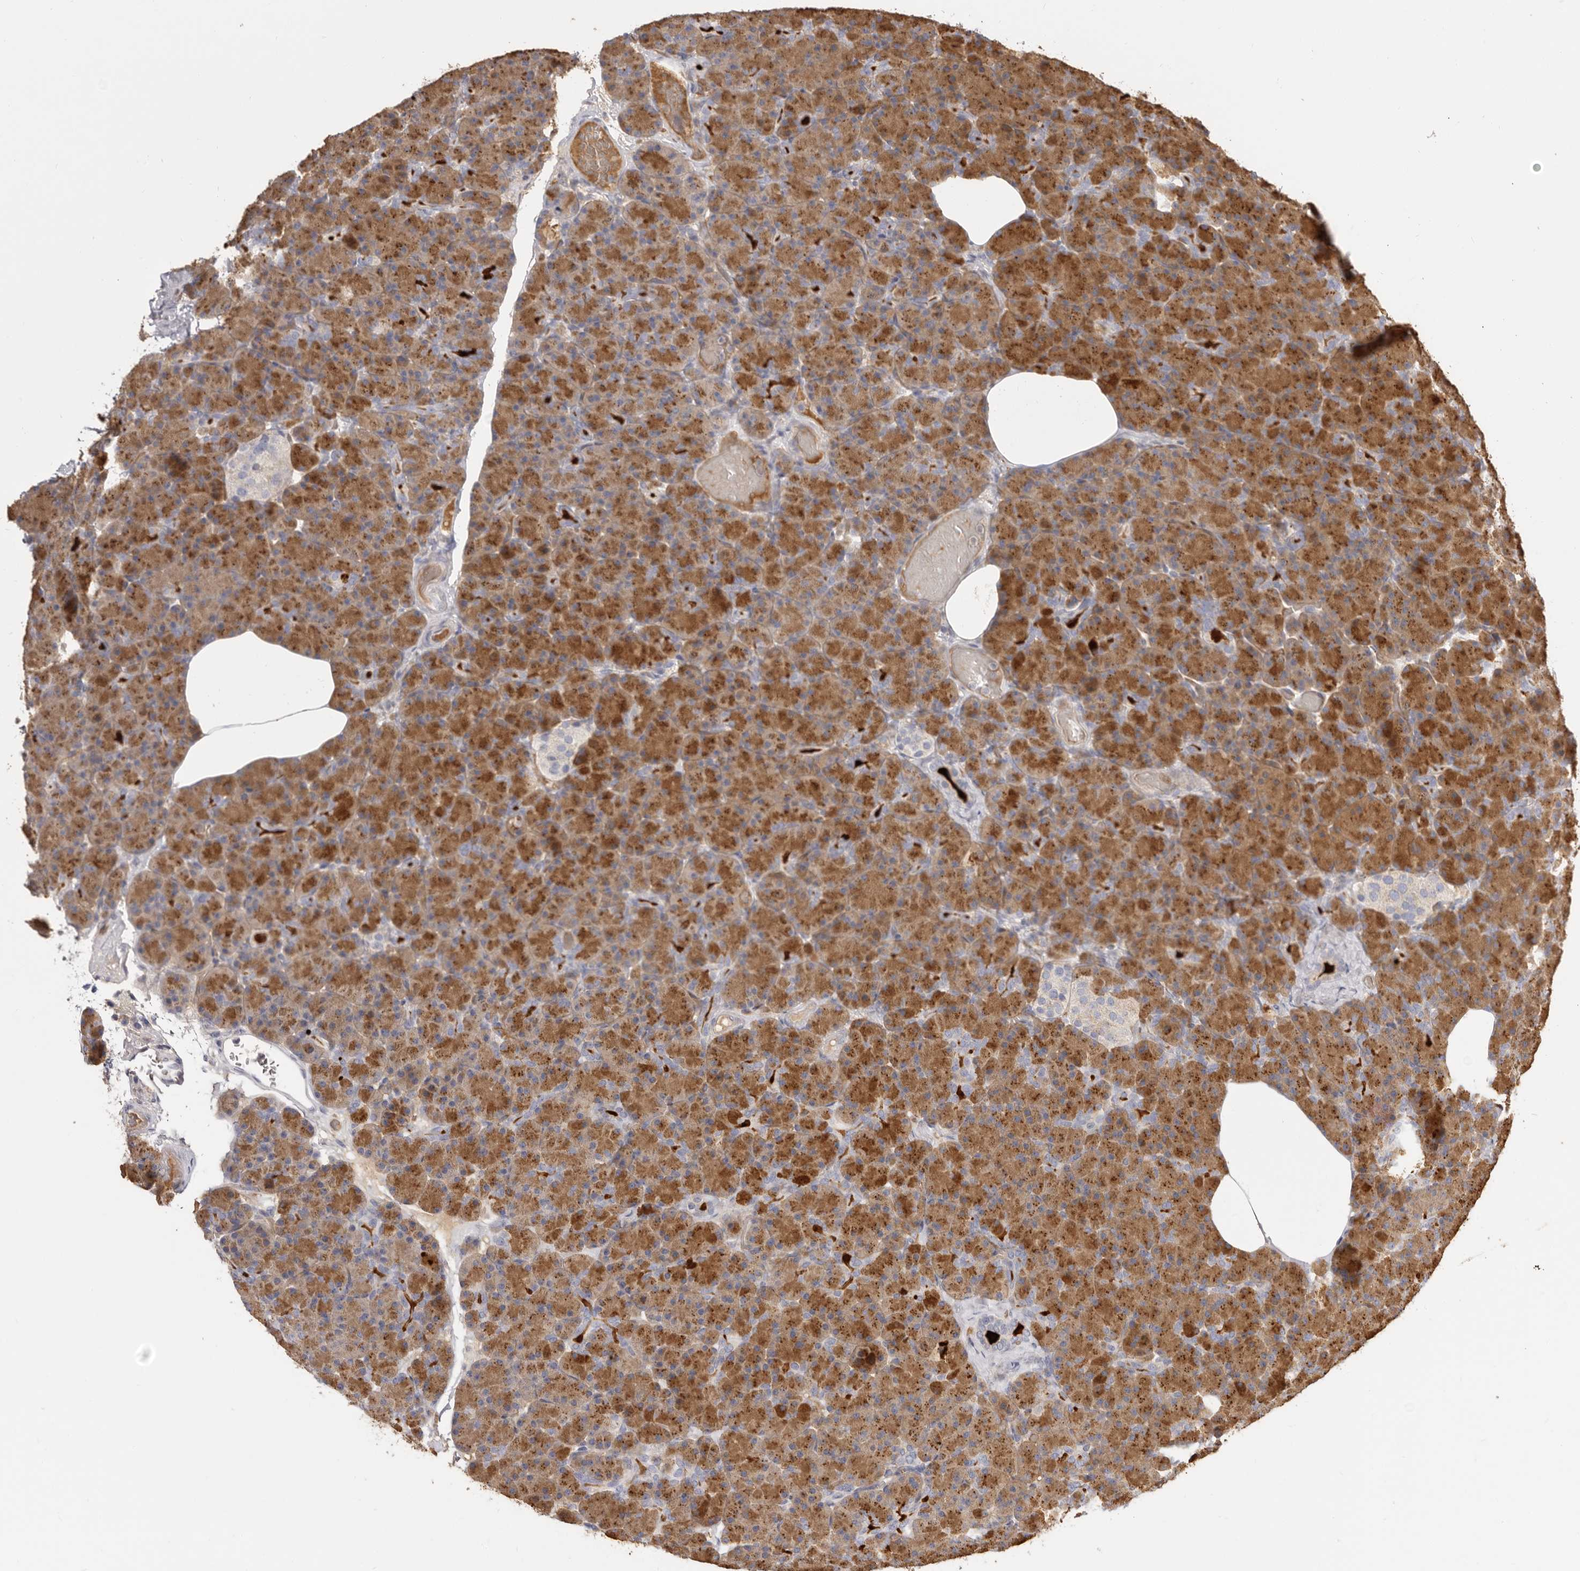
{"staining": {"intensity": "strong", "quantity": ">75%", "location": "cytoplasmic/membranous"}, "tissue": "pancreas", "cell_type": "Exocrine glandular cells", "image_type": "normal", "snomed": [{"axis": "morphology", "description": "Normal tissue, NOS"}, {"axis": "topography", "description": "Pancreas"}], "caption": "Normal pancreas shows strong cytoplasmic/membranous expression in approximately >75% of exocrine glandular cells, visualized by immunohistochemistry.", "gene": "ADAMTS9", "patient": {"sex": "female", "age": 43}}